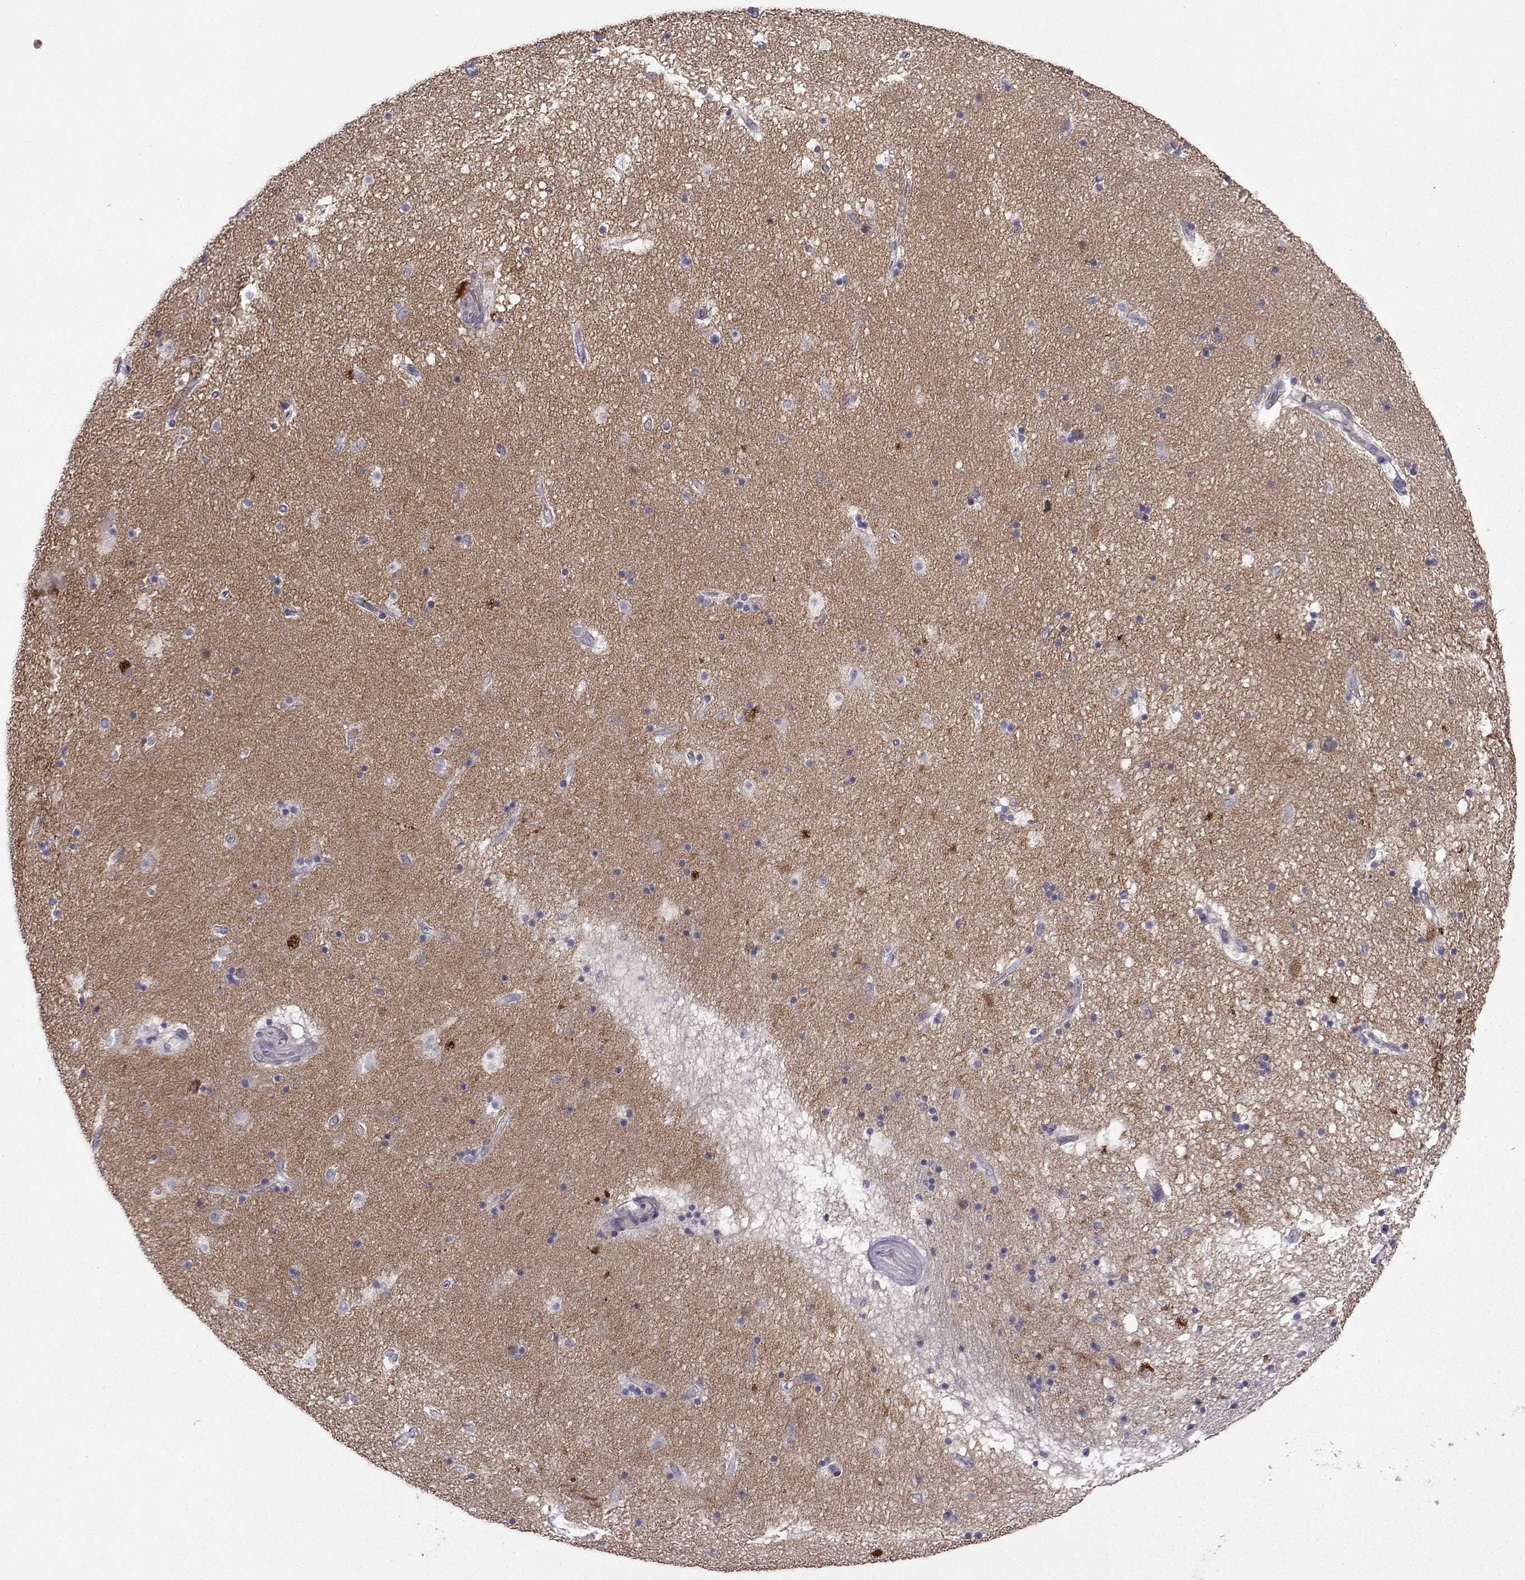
{"staining": {"intensity": "negative", "quantity": "none", "location": "none"}, "tissue": "hippocampus", "cell_type": "Glial cells", "image_type": "normal", "snomed": [{"axis": "morphology", "description": "Normal tissue, NOS"}, {"axis": "topography", "description": "Hippocampus"}], "caption": "Histopathology image shows no significant protein expression in glial cells of normal hippocampus. The staining is performed using DAB (3,3'-diaminobenzidine) brown chromogen with nuclei counter-stained in using hematoxylin.", "gene": "STXBP5", "patient": {"sex": "male", "age": 51}}